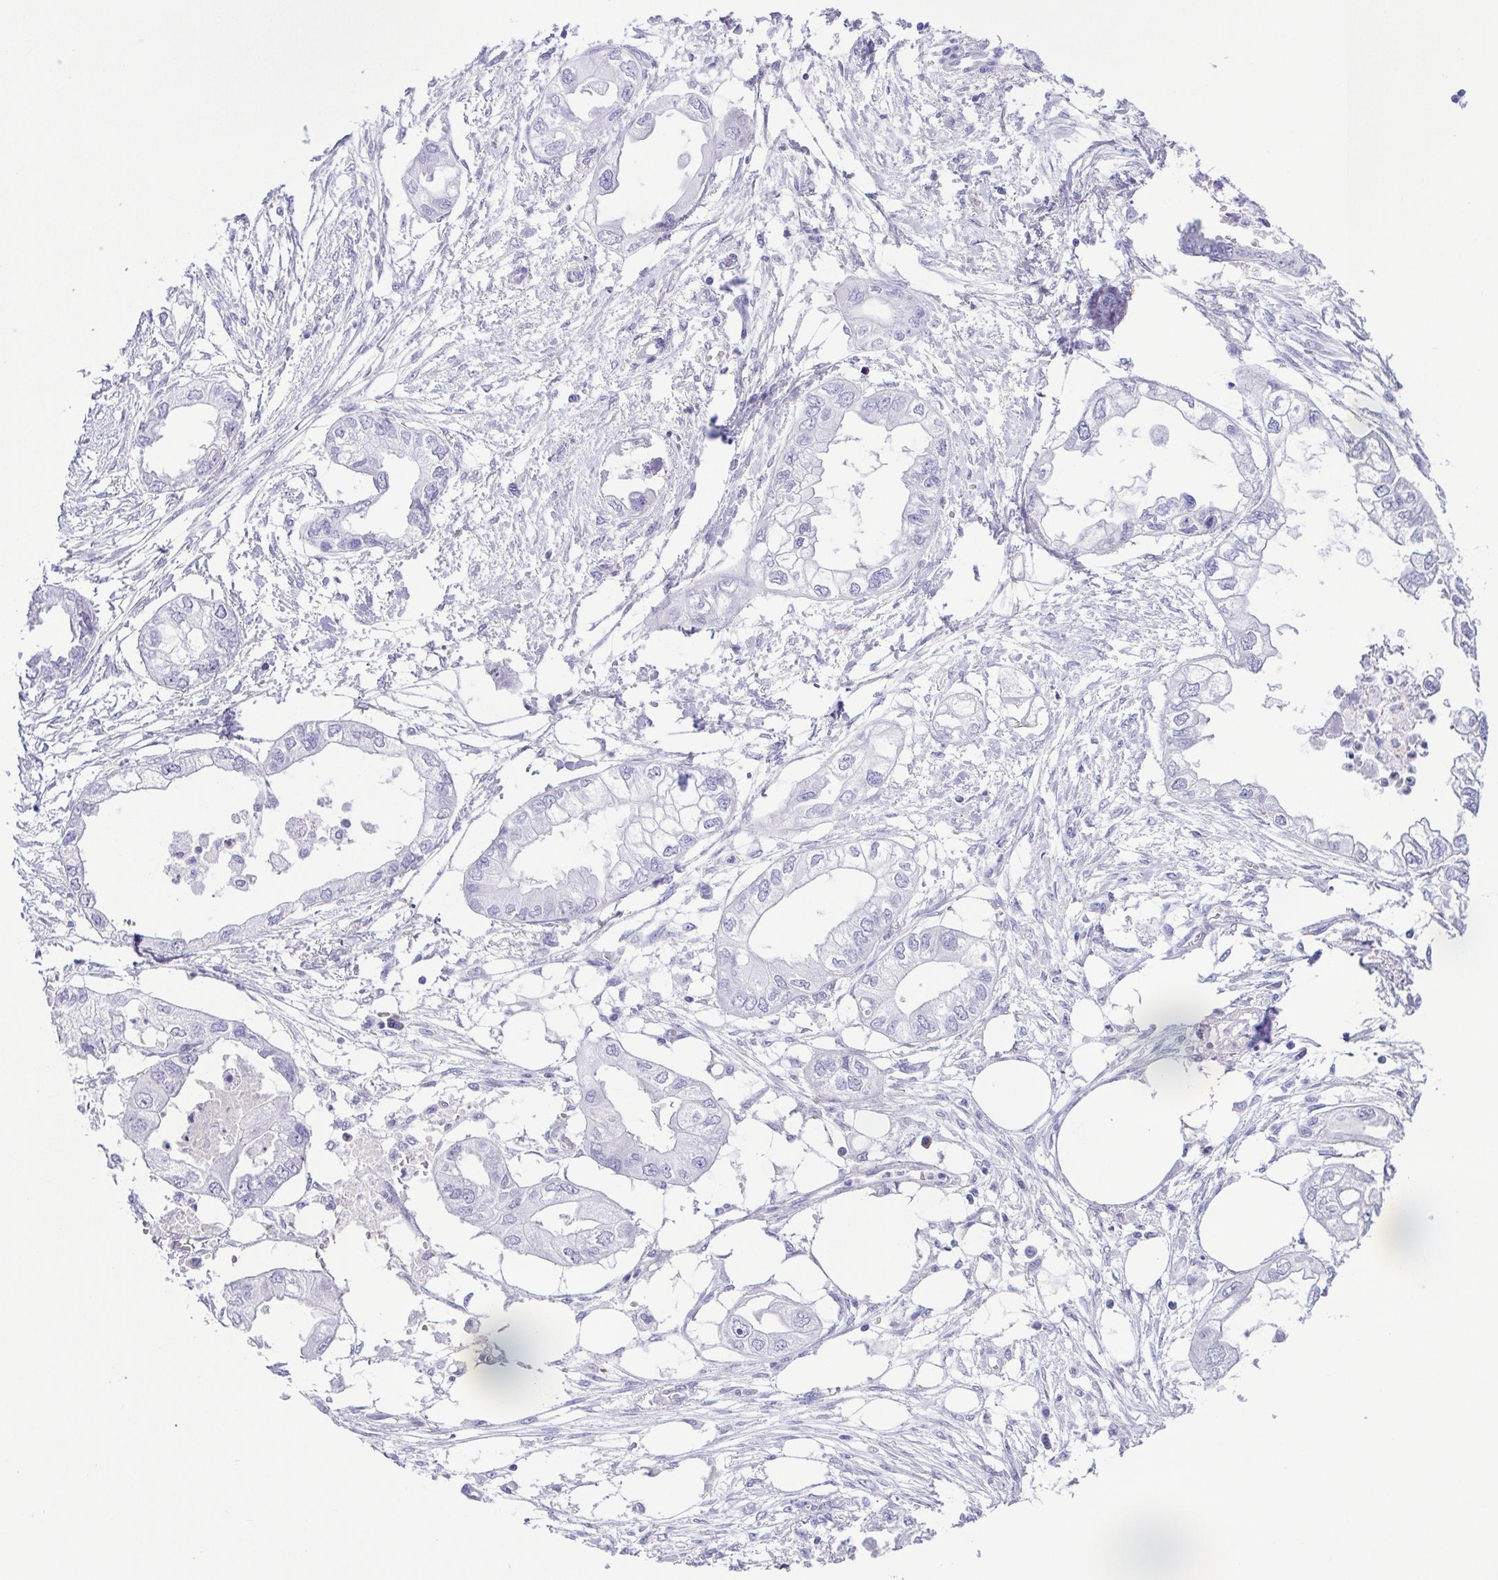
{"staining": {"intensity": "negative", "quantity": "none", "location": "none"}, "tissue": "endometrial cancer", "cell_type": "Tumor cells", "image_type": "cancer", "snomed": [{"axis": "morphology", "description": "Adenocarcinoma, NOS"}, {"axis": "morphology", "description": "Adenocarcinoma, metastatic, NOS"}, {"axis": "topography", "description": "Adipose tissue"}, {"axis": "topography", "description": "Endometrium"}], "caption": "High power microscopy image of an IHC histopathology image of endometrial cancer, revealing no significant expression in tumor cells.", "gene": "GPR17", "patient": {"sex": "female", "age": 67}}